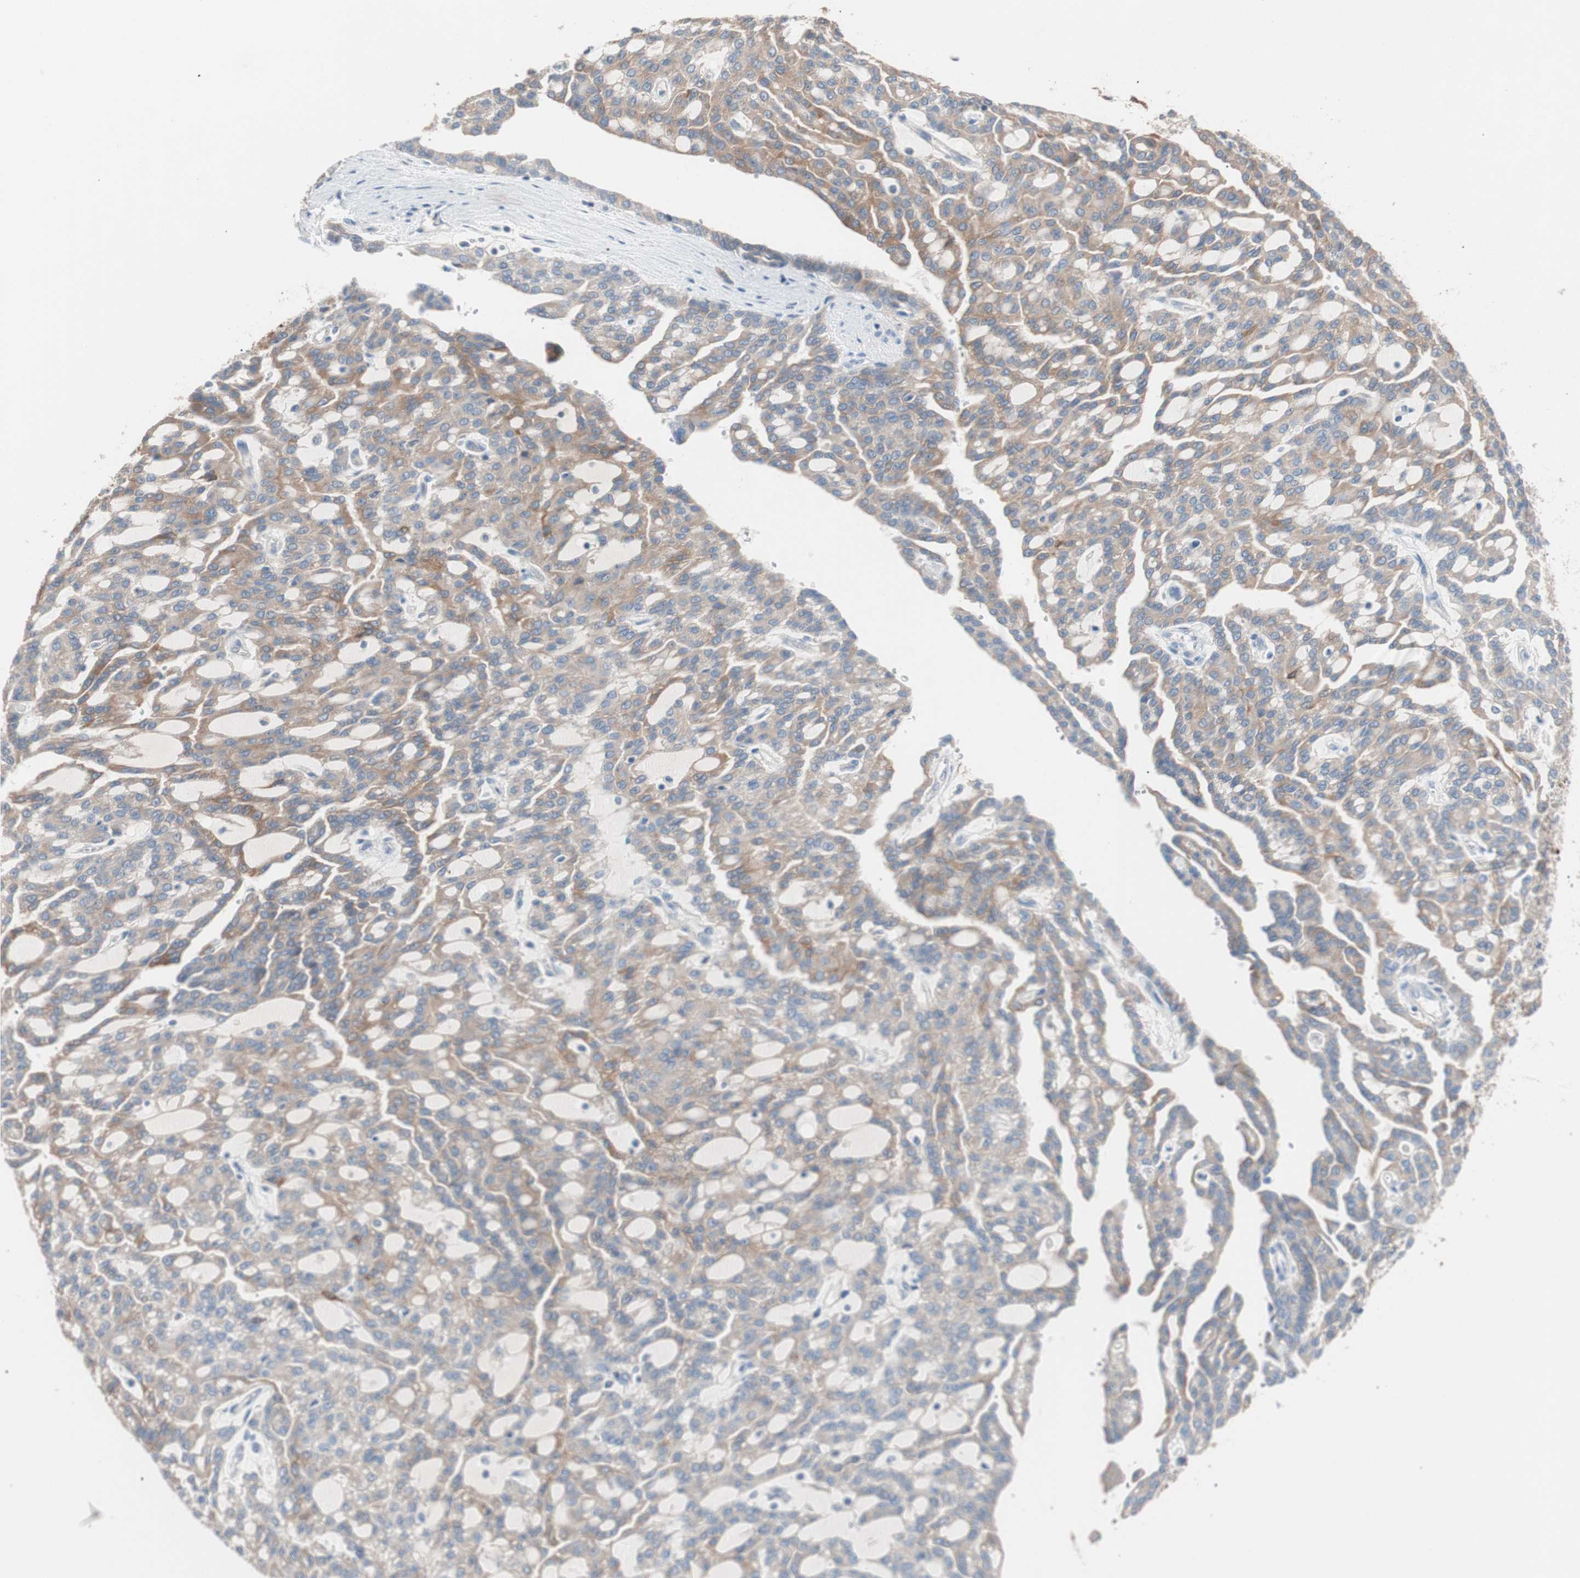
{"staining": {"intensity": "weak", "quantity": "25%-75%", "location": "cytoplasmic/membranous"}, "tissue": "renal cancer", "cell_type": "Tumor cells", "image_type": "cancer", "snomed": [{"axis": "morphology", "description": "Adenocarcinoma, NOS"}, {"axis": "topography", "description": "Kidney"}], "caption": "This is an image of immunohistochemistry staining of renal cancer (adenocarcinoma), which shows weak positivity in the cytoplasmic/membranous of tumor cells.", "gene": "SMG1", "patient": {"sex": "male", "age": 63}}